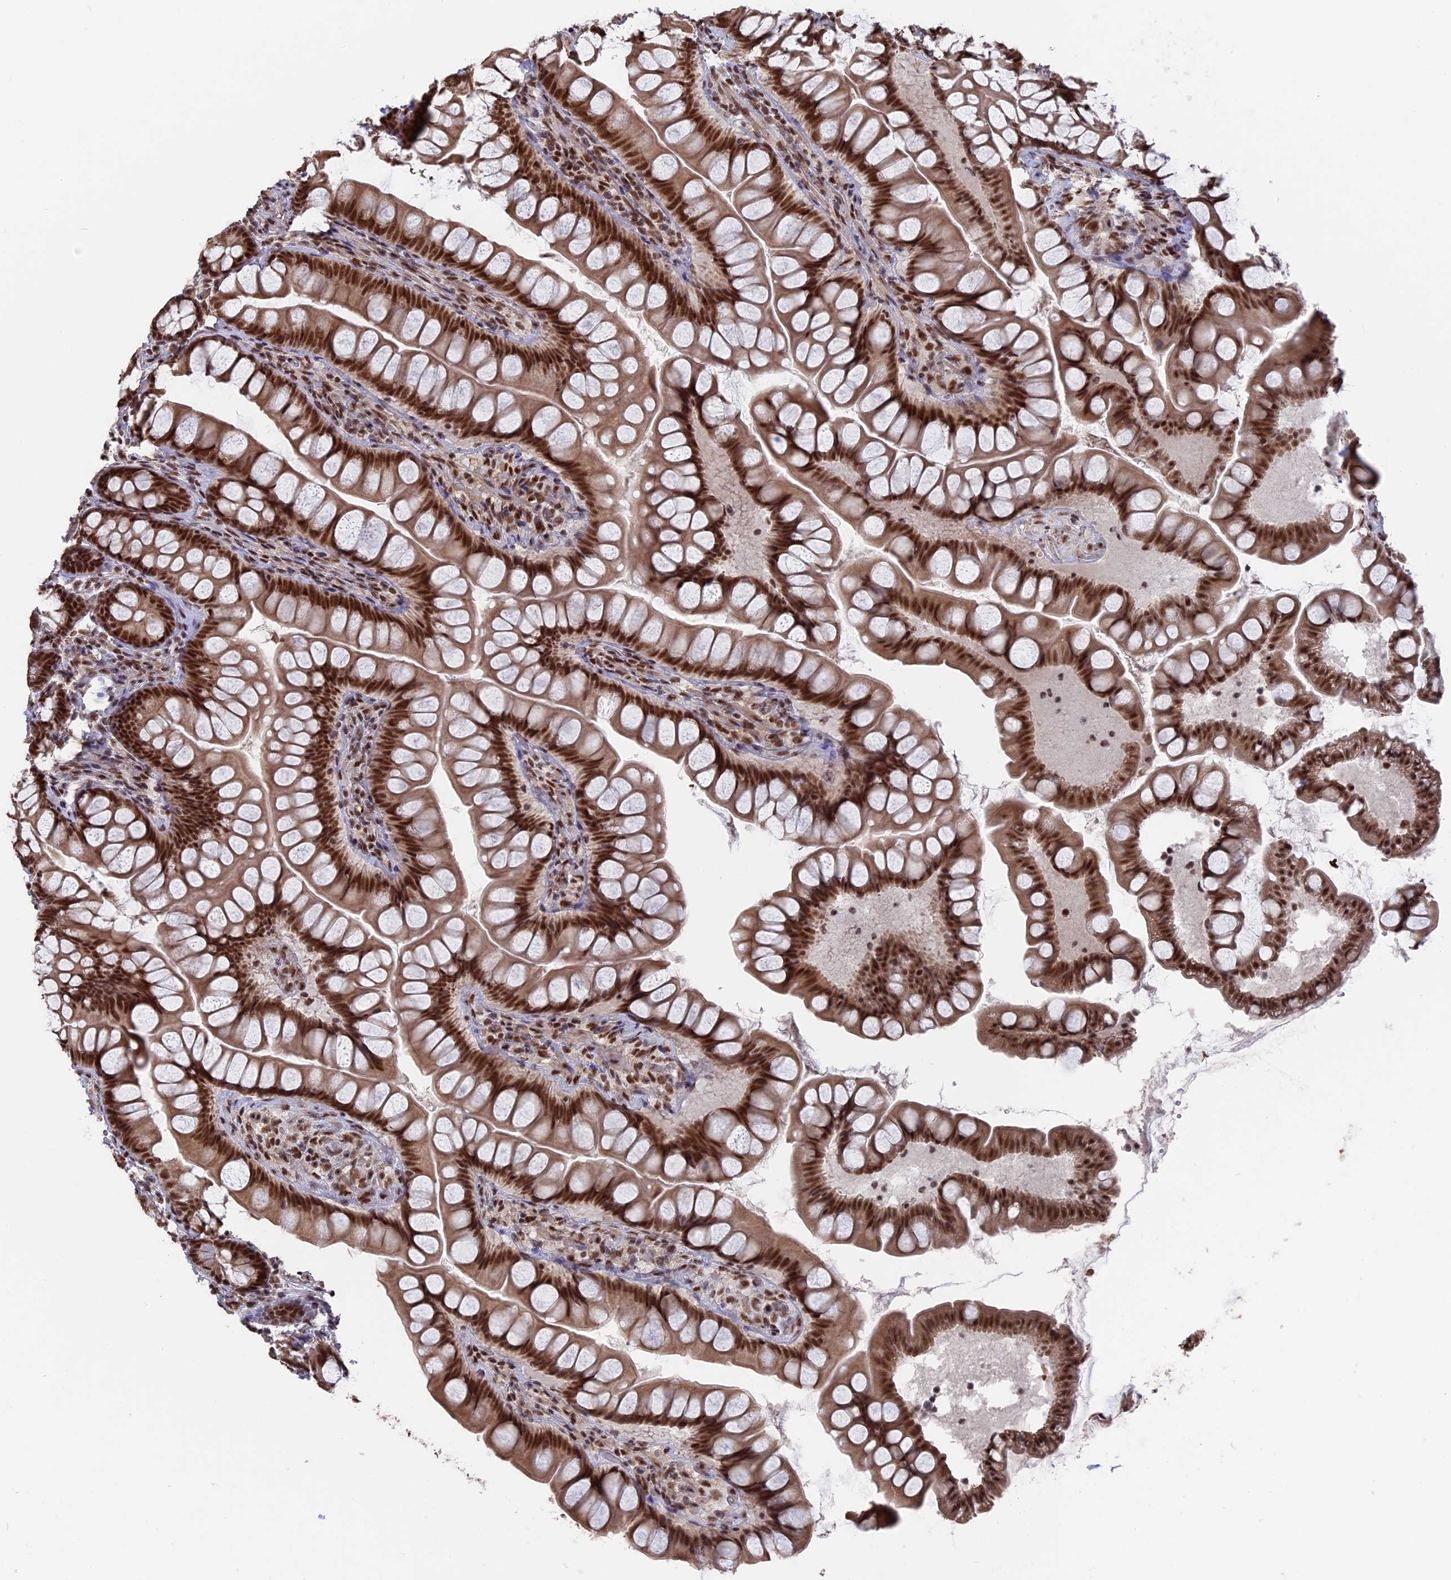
{"staining": {"intensity": "strong", "quantity": ">75%", "location": "nuclear"}, "tissue": "small intestine", "cell_type": "Glandular cells", "image_type": "normal", "snomed": [{"axis": "morphology", "description": "Normal tissue, NOS"}, {"axis": "topography", "description": "Small intestine"}], "caption": "Immunohistochemical staining of unremarkable human small intestine shows high levels of strong nuclear positivity in approximately >75% of glandular cells. Ihc stains the protein of interest in brown and the nuclei are stained blue.", "gene": "SF3A2", "patient": {"sex": "male", "age": 70}}